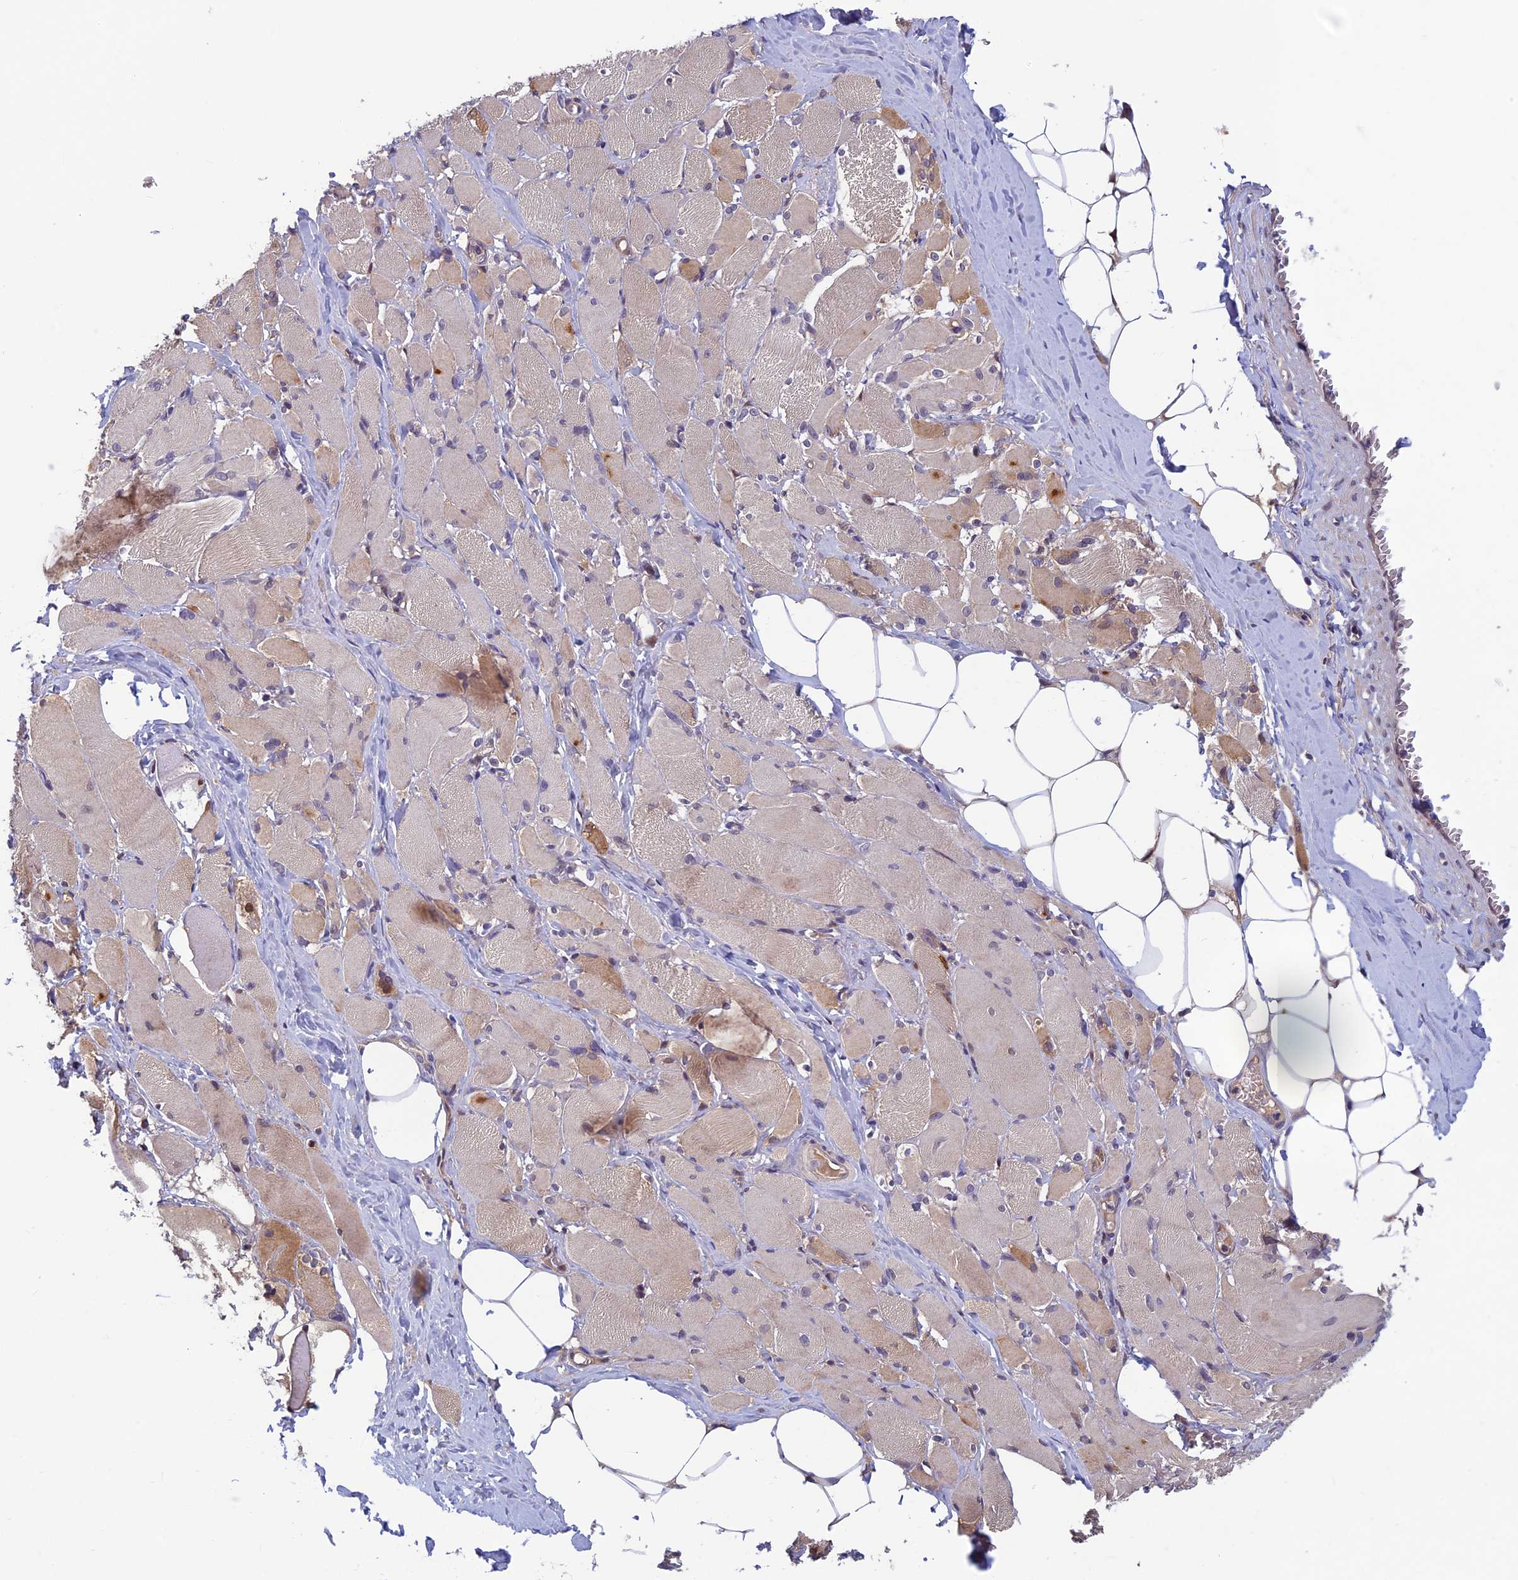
{"staining": {"intensity": "moderate", "quantity": "<25%", "location": "cytoplasmic/membranous,nuclear"}, "tissue": "skeletal muscle", "cell_type": "Myocytes", "image_type": "normal", "snomed": [{"axis": "morphology", "description": "Normal tissue, NOS"}, {"axis": "morphology", "description": "Basal cell carcinoma"}, {"axis": "topography", "description": "Skeletal muscle"}], "caption": "High-power microscopy captured an IHC micrograph of benign skeletal muscle, revealing moderate cytoplasmic/membranous,nuclear staining in about <25% of myocytes. The staining was performed using DAB (3,3'-diaminobenzidine), with brown indicating positive protein expression. Nuclei are stained blue with hematoxylin.", "gene": "CCDC15", "patient": {"sex": "female", "age": 64}}